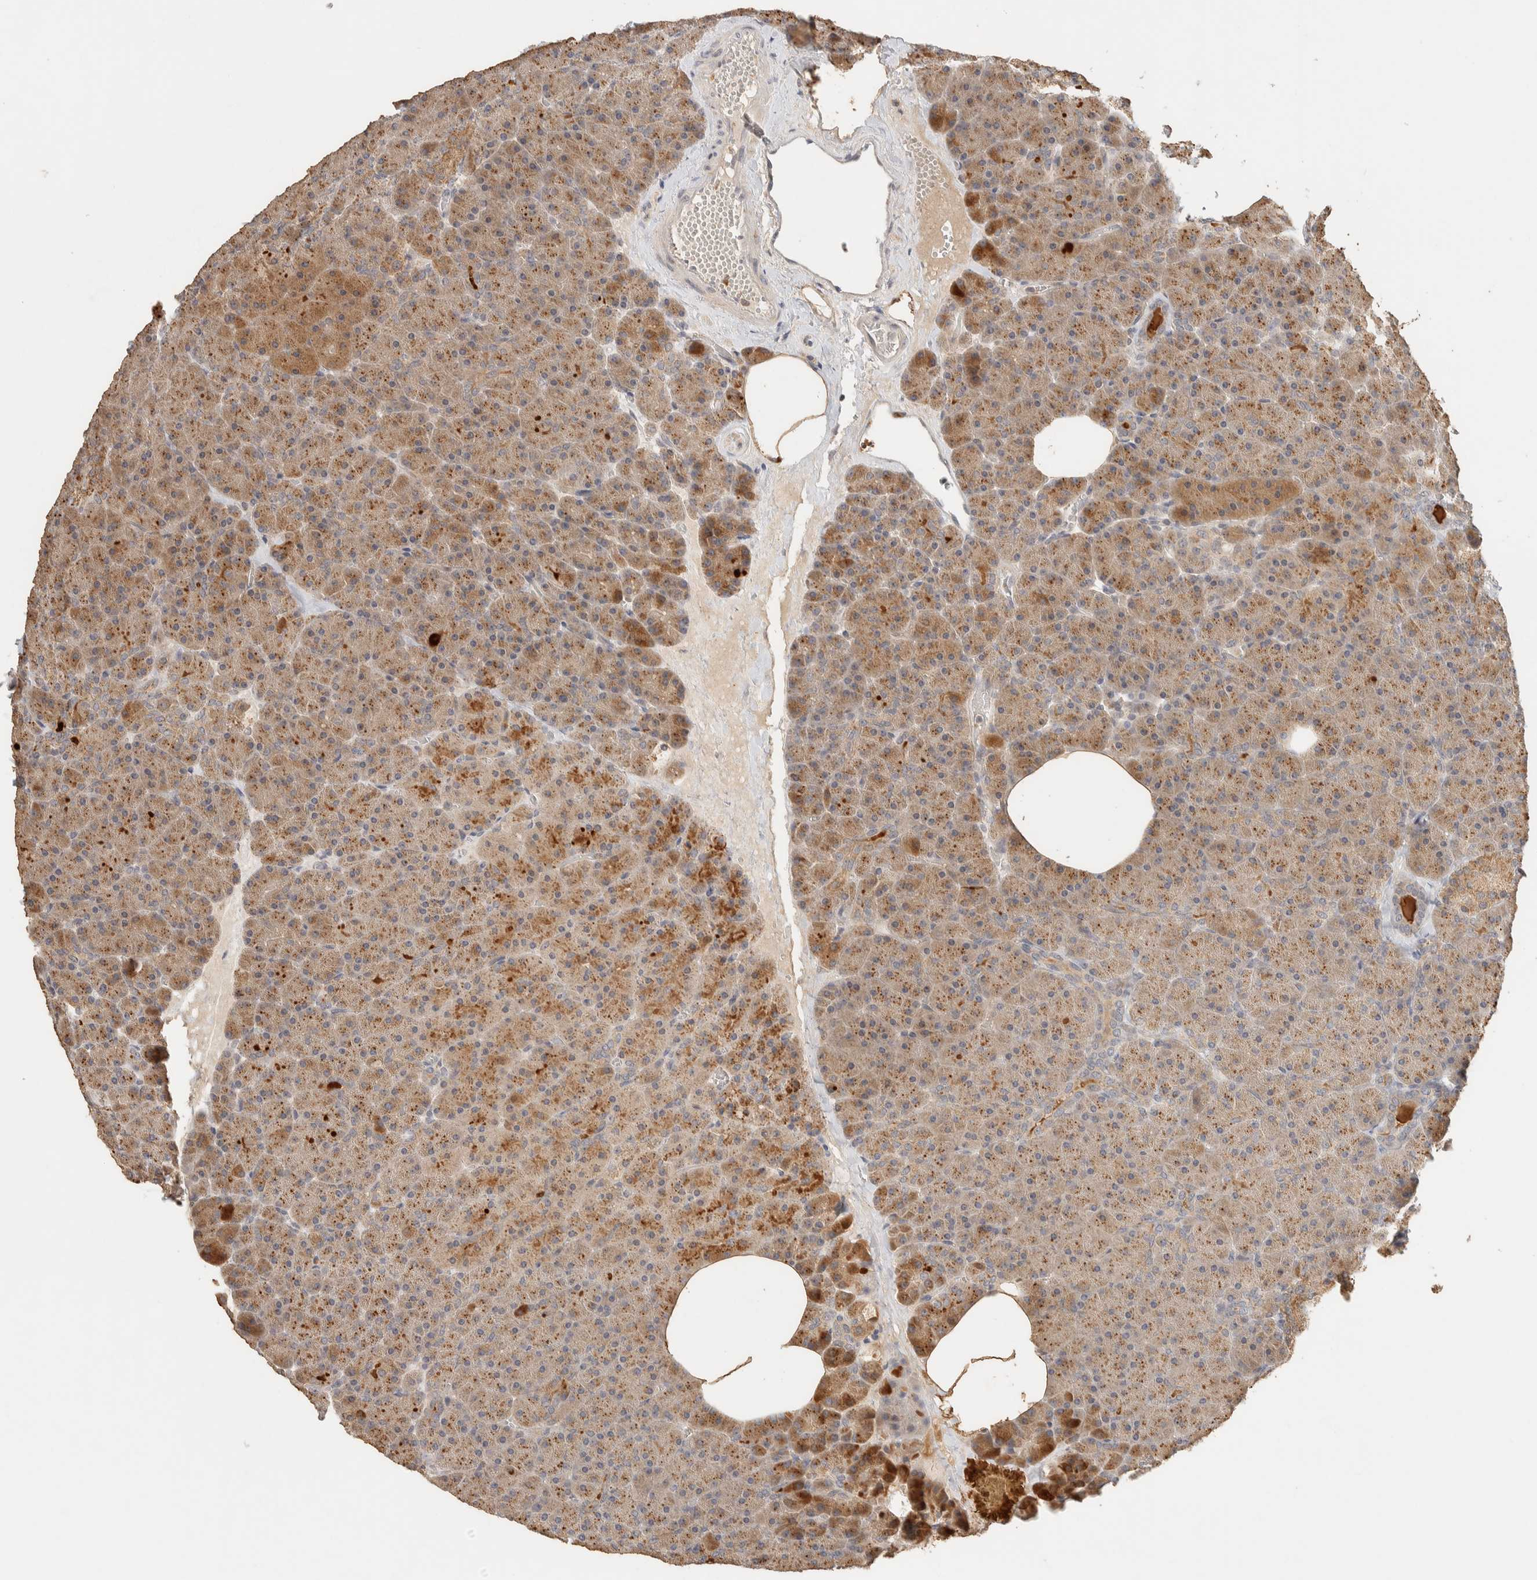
{"staining": {"intensity": "moderate", "quantity": ">75%", "location": "cytoplasmic/membranous"}, "tissue": "pancreas", "cell_type": "Exocrine glandular cells", "image_type": "normal", "snomed": [{"axis": "morphology", "description": "Normal tissue, NOS"}, {"axis": "morphology", "description": "Carcinoid, malignant, NOS"}, {"axis": "topography", "description": "Pancreas"}], "caption": "A medium amount of moderate cytoplasmic/membranous staining is present in about >75% of exocrine glandular cells in normal pancreas.", "gene": "ITPA", "patient": {"sex": "female", "age": 35}}